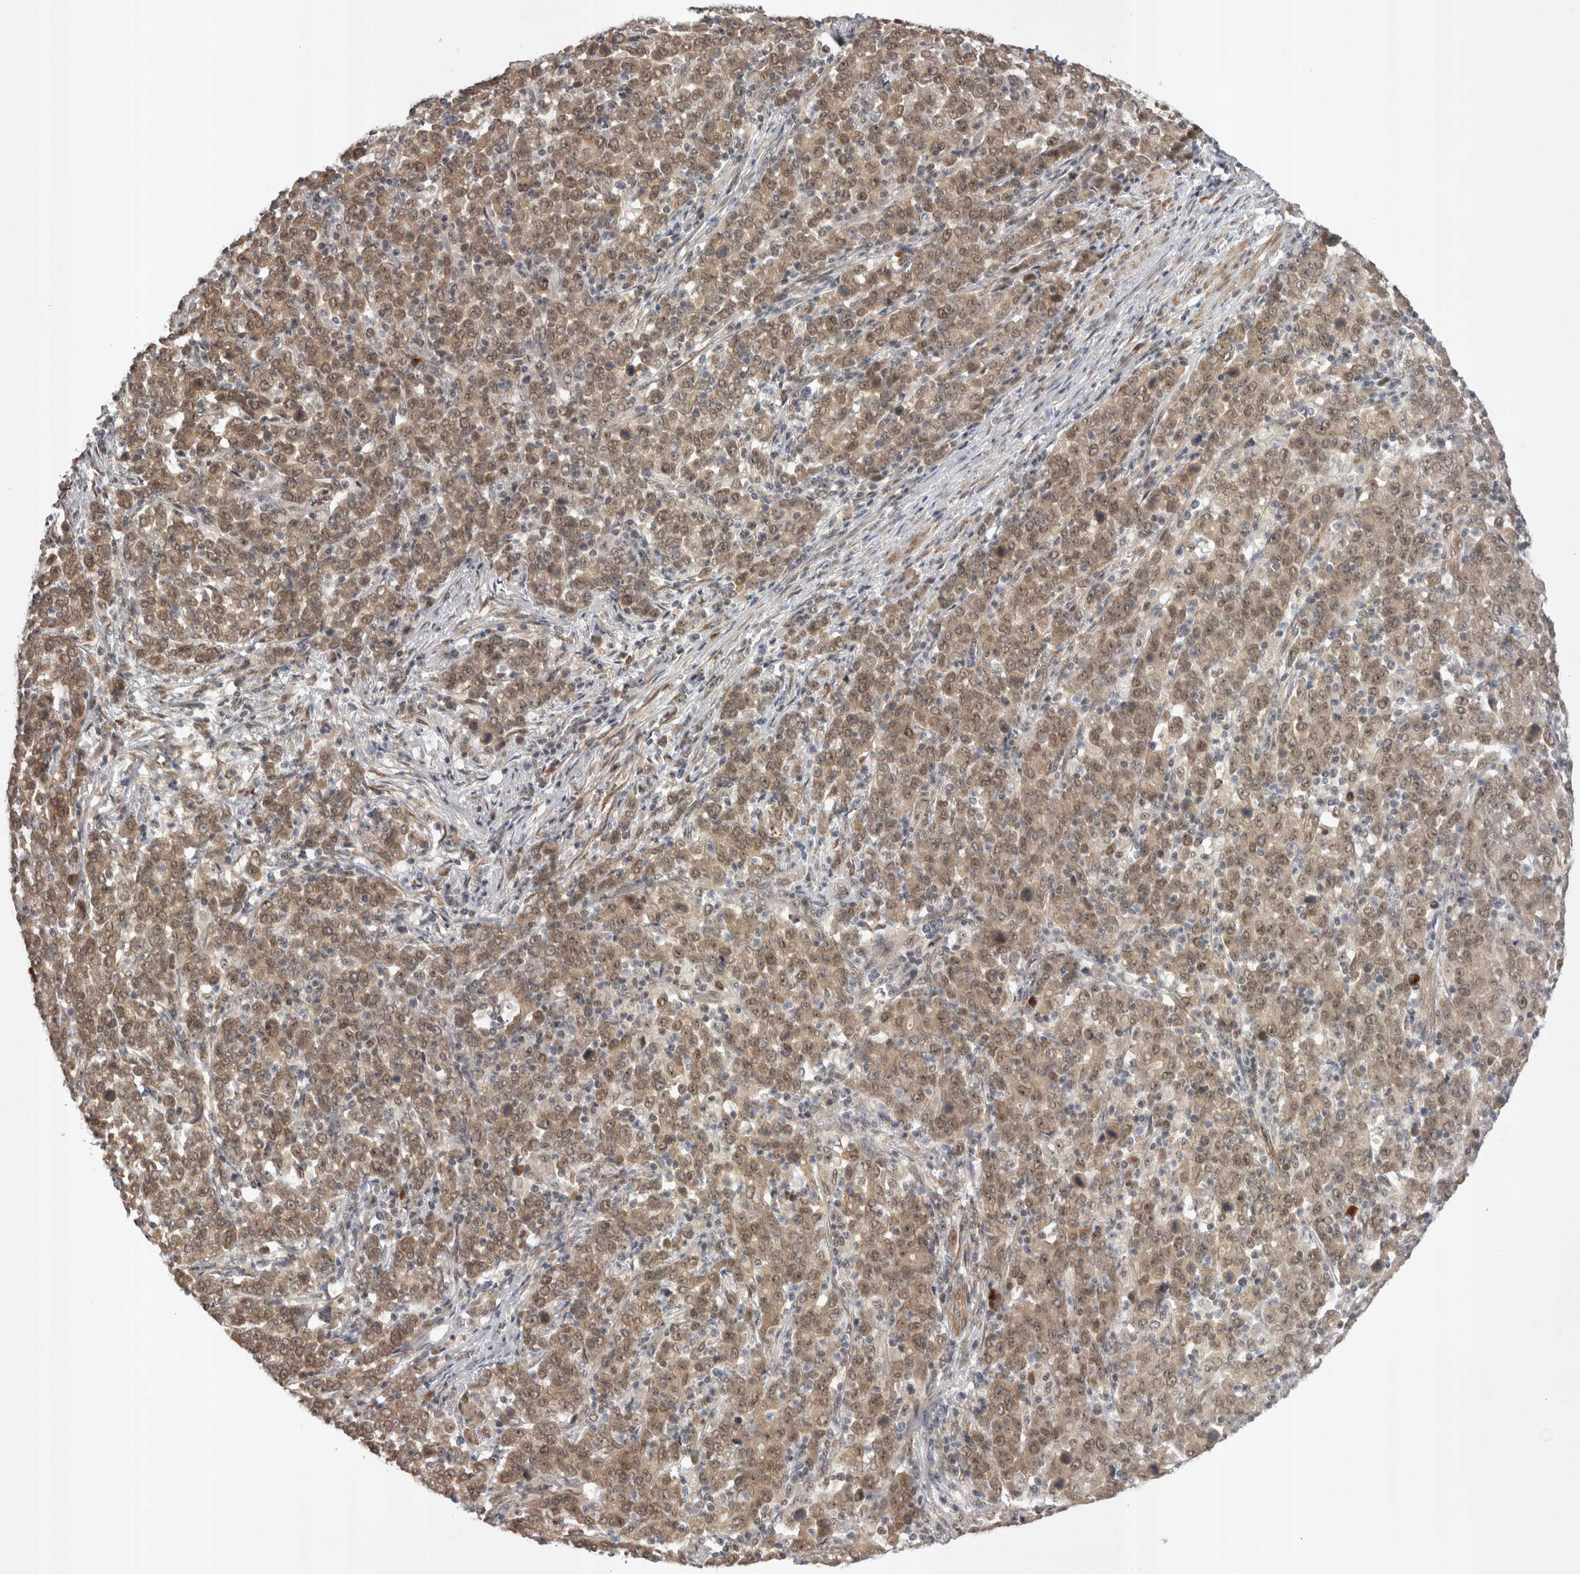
{"staining": {"intensity": "moderate", "quantity": ">75%", "location": "cytoplasmic/membranous,nuclear"}, "tissue": "stomach cancer", "cell_type": "Tumor cells", "image_type": "cancer", "snomed": [{"axis": "morphology", "description": "Adenocarcinoma, NOS"}, {"axis": "topography", "description": "Stomach, upper"}], "caption": "Stomach adenocarcinoma stained for a protein (brown) demonstrates moderate cytoplasmic/membranous and nuclear positive expression in about >75% of tumor cells.", "gene": "EXOSC4", "patient": {"sex": "male", "age": 69}}